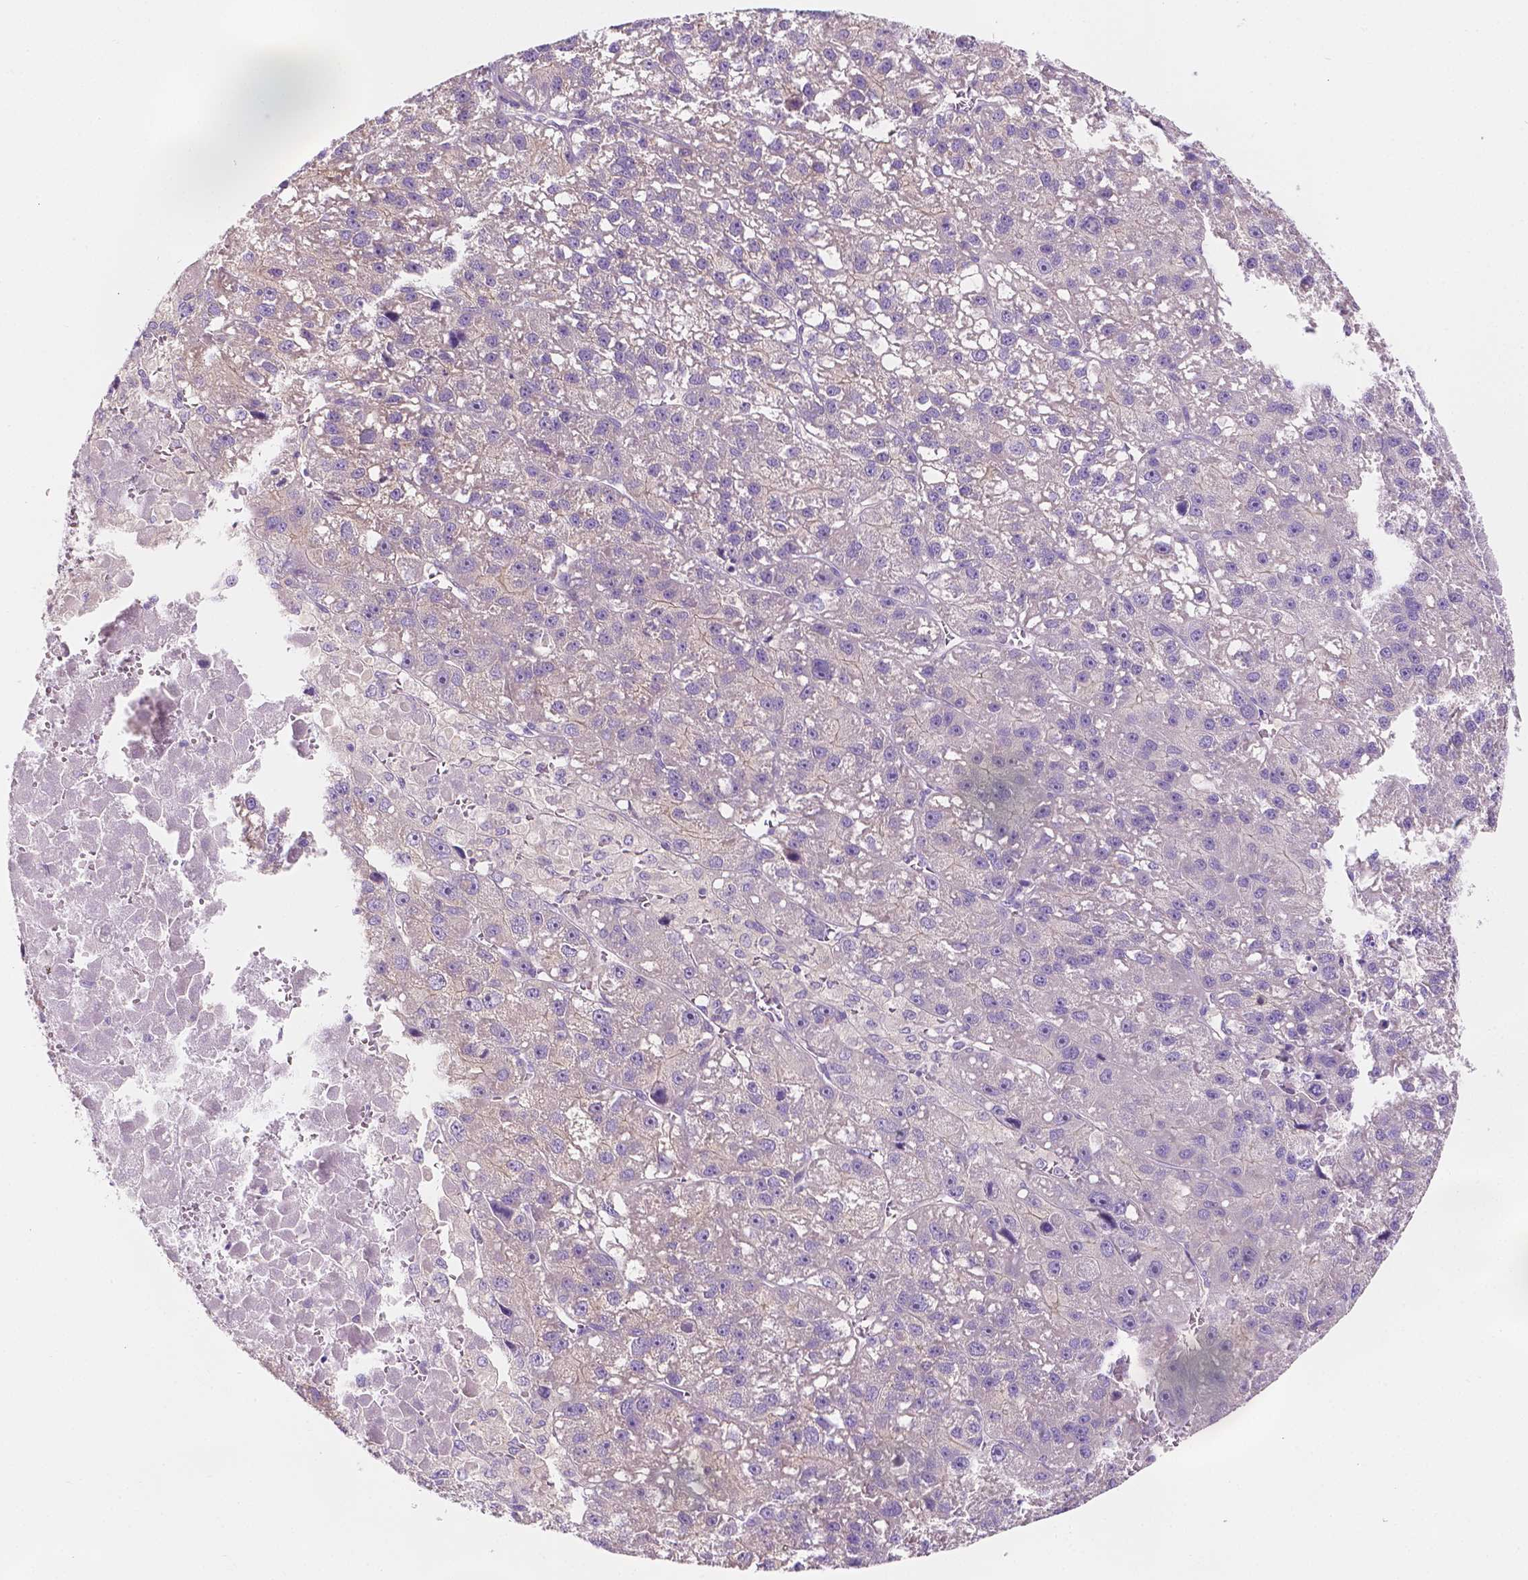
{"staining": {"intensity": "negative", "quantity": "none", "location": "none"}, "tissue": "liver cancer", "cell_type": "Tumor cells", "image_type": "cancer", "snomed": [{"axis": "morphology", "description": "Carcinoma, Hepatocellular, NOS"}, {"axis": "topography", "description": "Liver"}], "caption": "The micrograph demonstrates no significant staining in tumor cells of hepatocellular carcinoma (liver).", "gene": "SIRT2", "patient": {"sex": "female", "age": 70}}